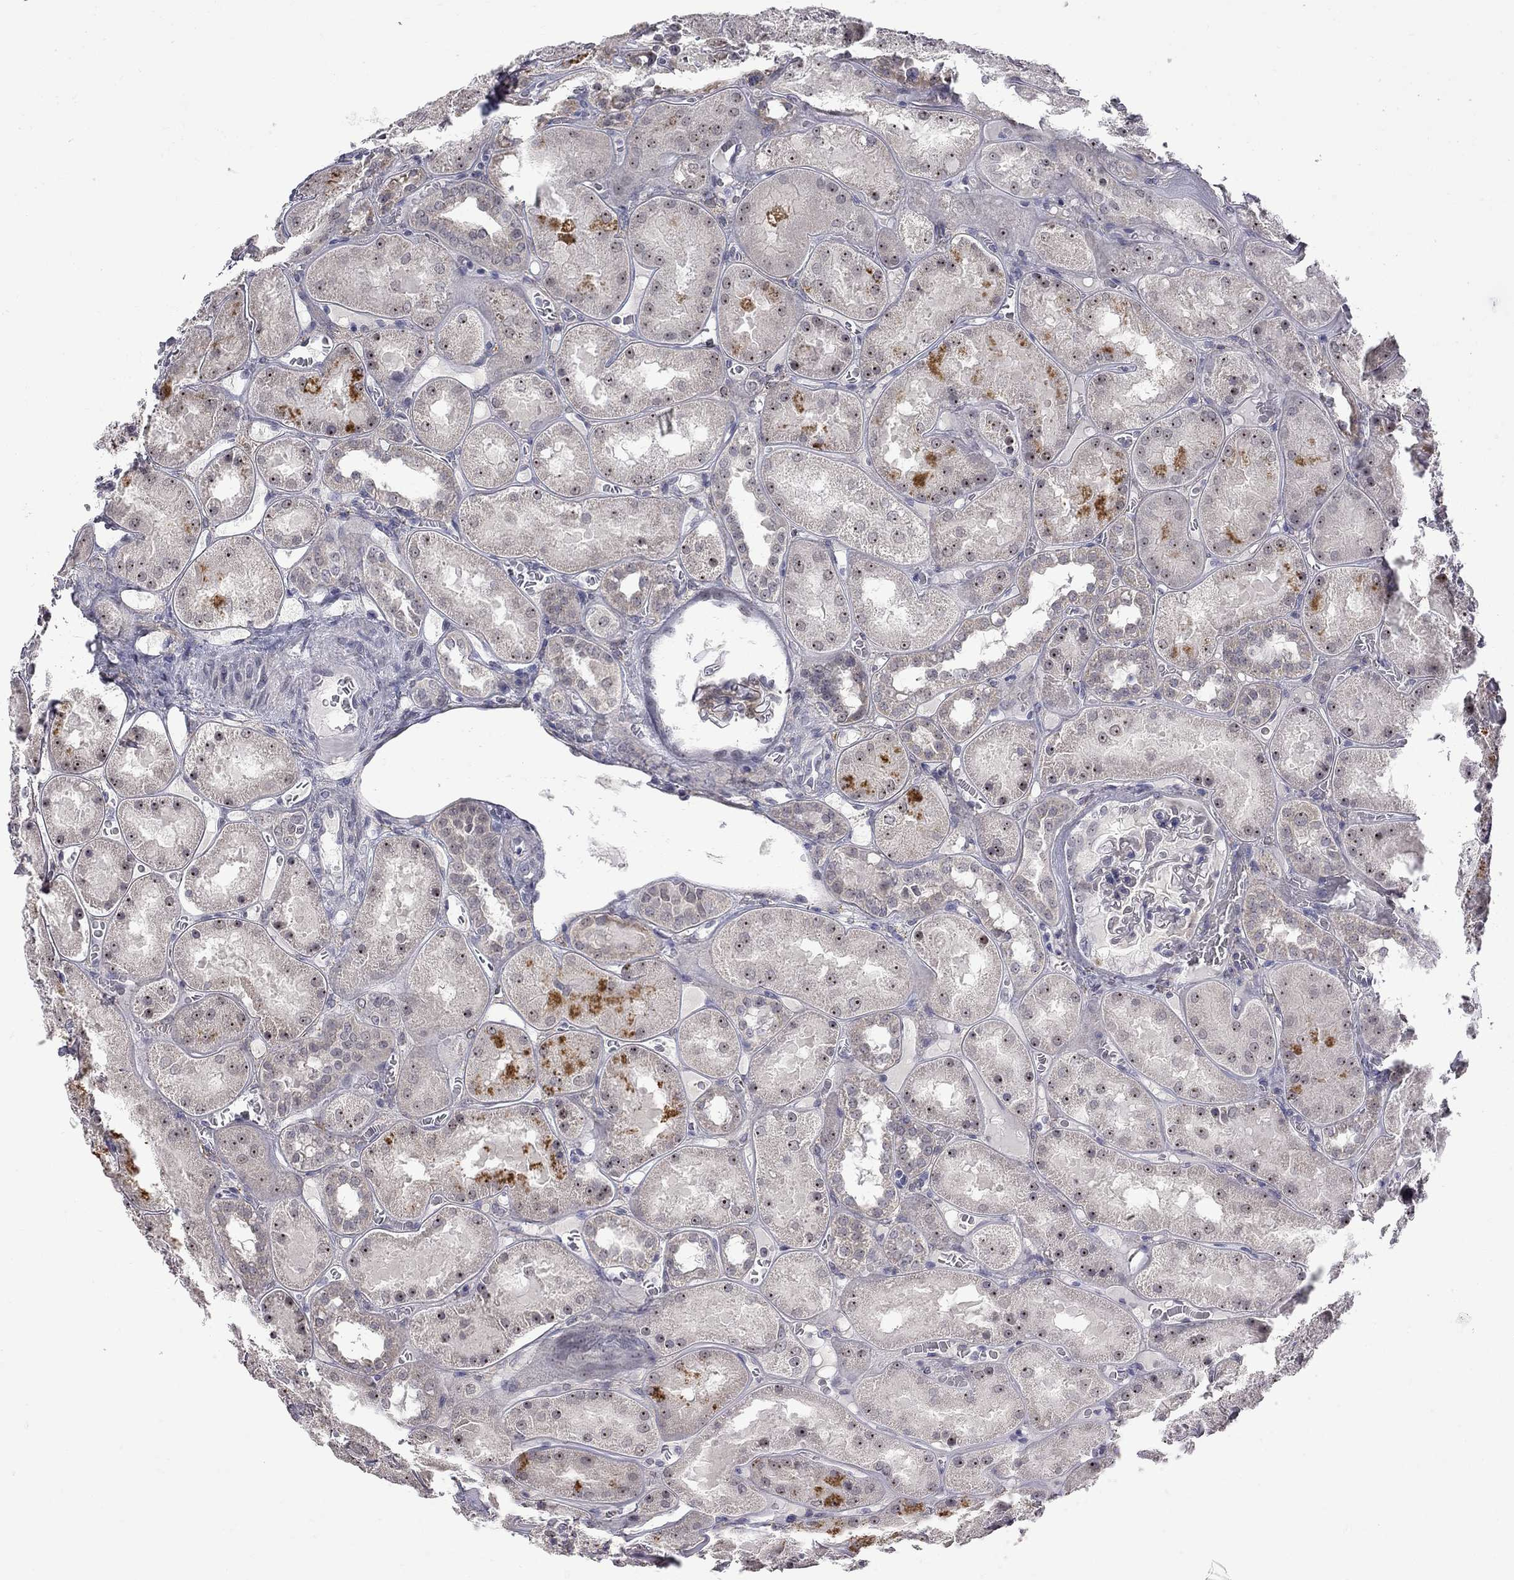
{"staining": {"intensity": "negative", "quantity": "none", "location": "none"}, "tissue": "kidney", "cell_type": "Cells in glomeruli", "image_type": "normal", "snomed": [{"axis": "morphology", "description": "Normal tissue, NOS"}, {"axis": "topography", "description": "Kidney"}], "caption": "Histopathology image shows no protein positivity in cells in glomeruli of normal kidney.", "gene": "GSG1L", "patient": {"sex": "male", "age": 73}}